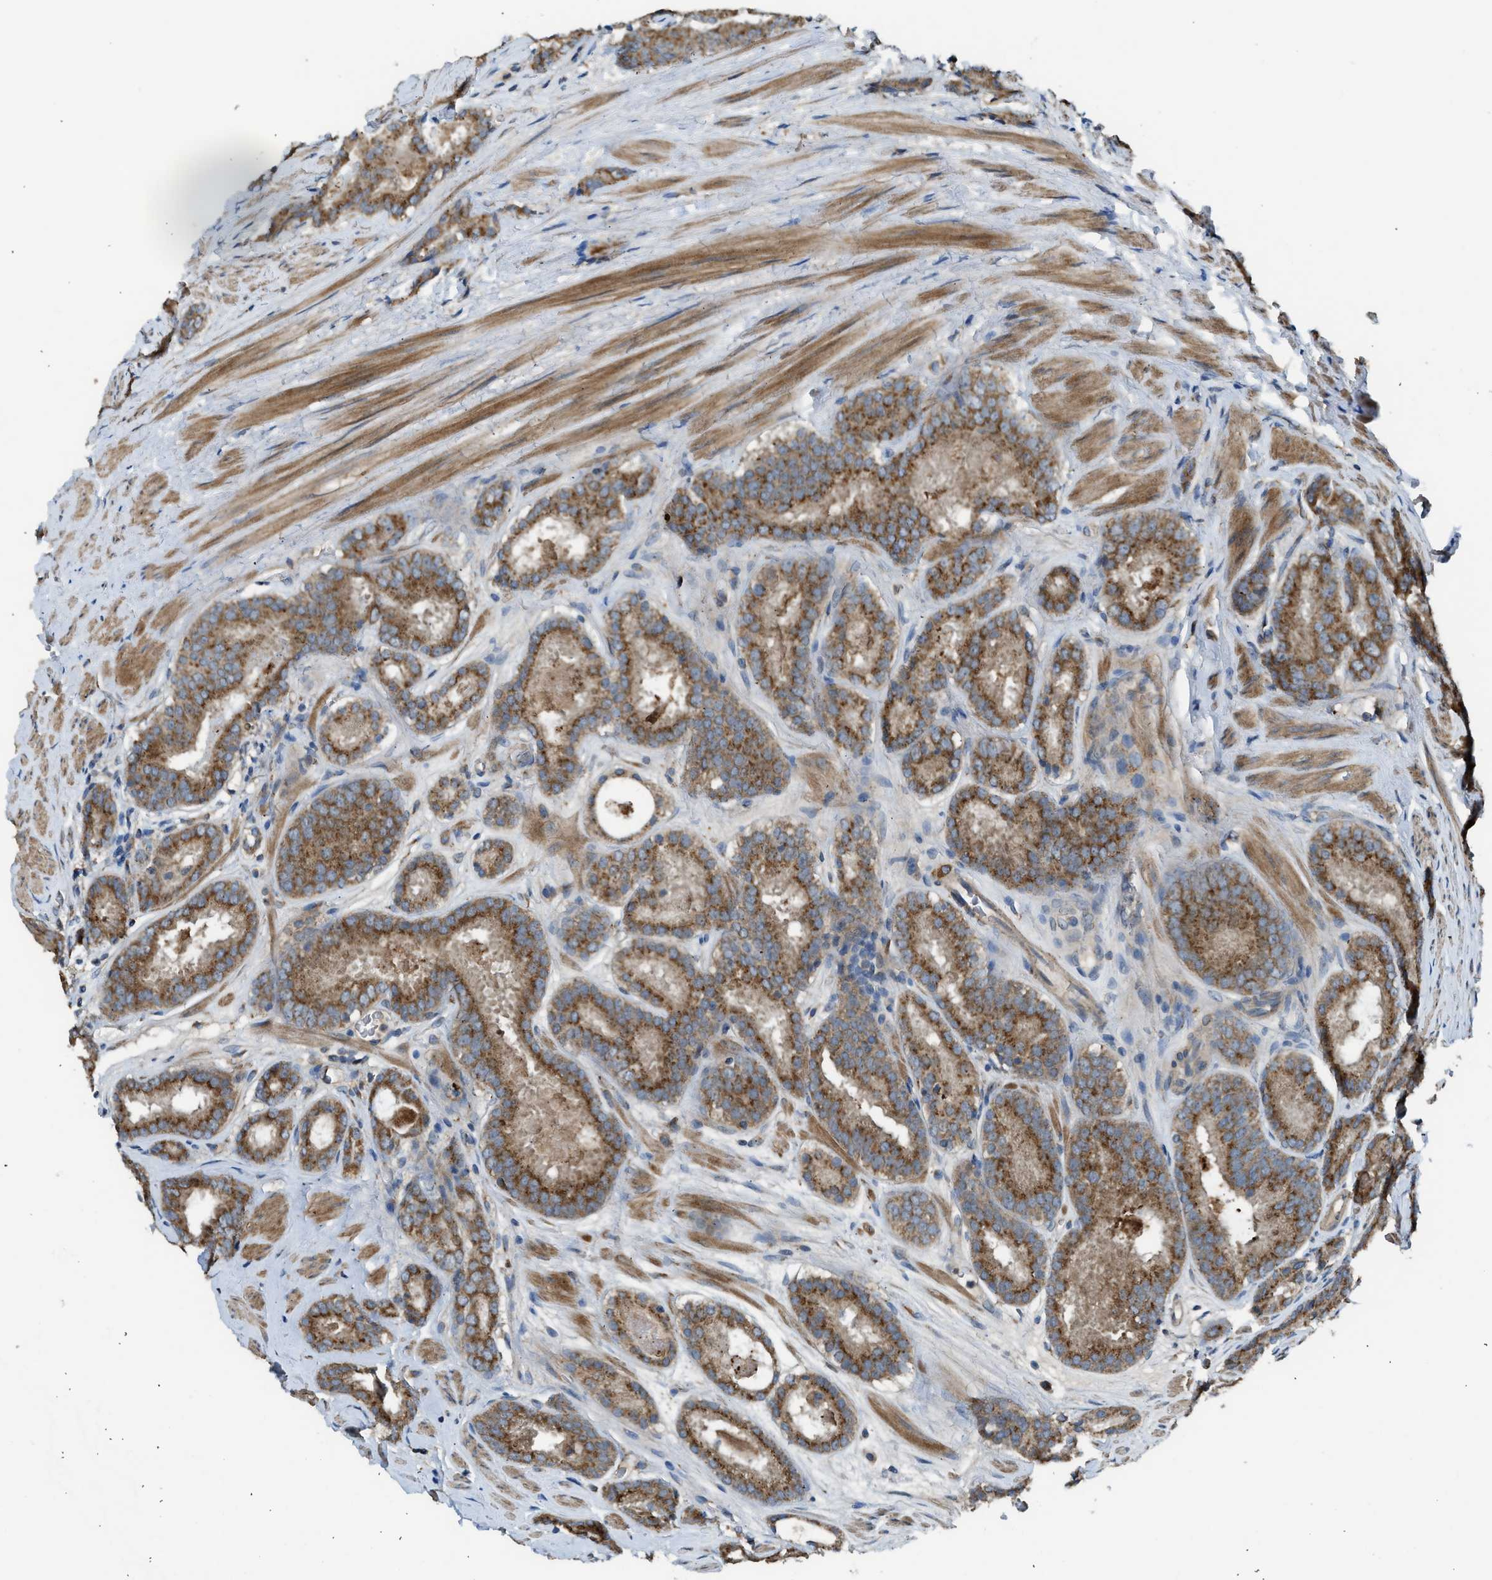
{"staining": {"intensity": "strong", "quantity": ">75%", "location": "cytoplasmic/membranous"}, "tissue": "prostate cancer", "cell_type": "Tumor cells", "image_type": "cancer", "snomed": [{"axis": "morphology", "description": "Adenocarcinoma, Low grade"}, {"axis": "topography", "description": "Prostate"}], "caption": "DAB immunohistochemical staining of human prostate cancer shows strong cytoplasmic/membranous protein staining in about >75% of tumor cells.", "gene": "STARD3", "patient": {"sex": "male", "age": 69}}